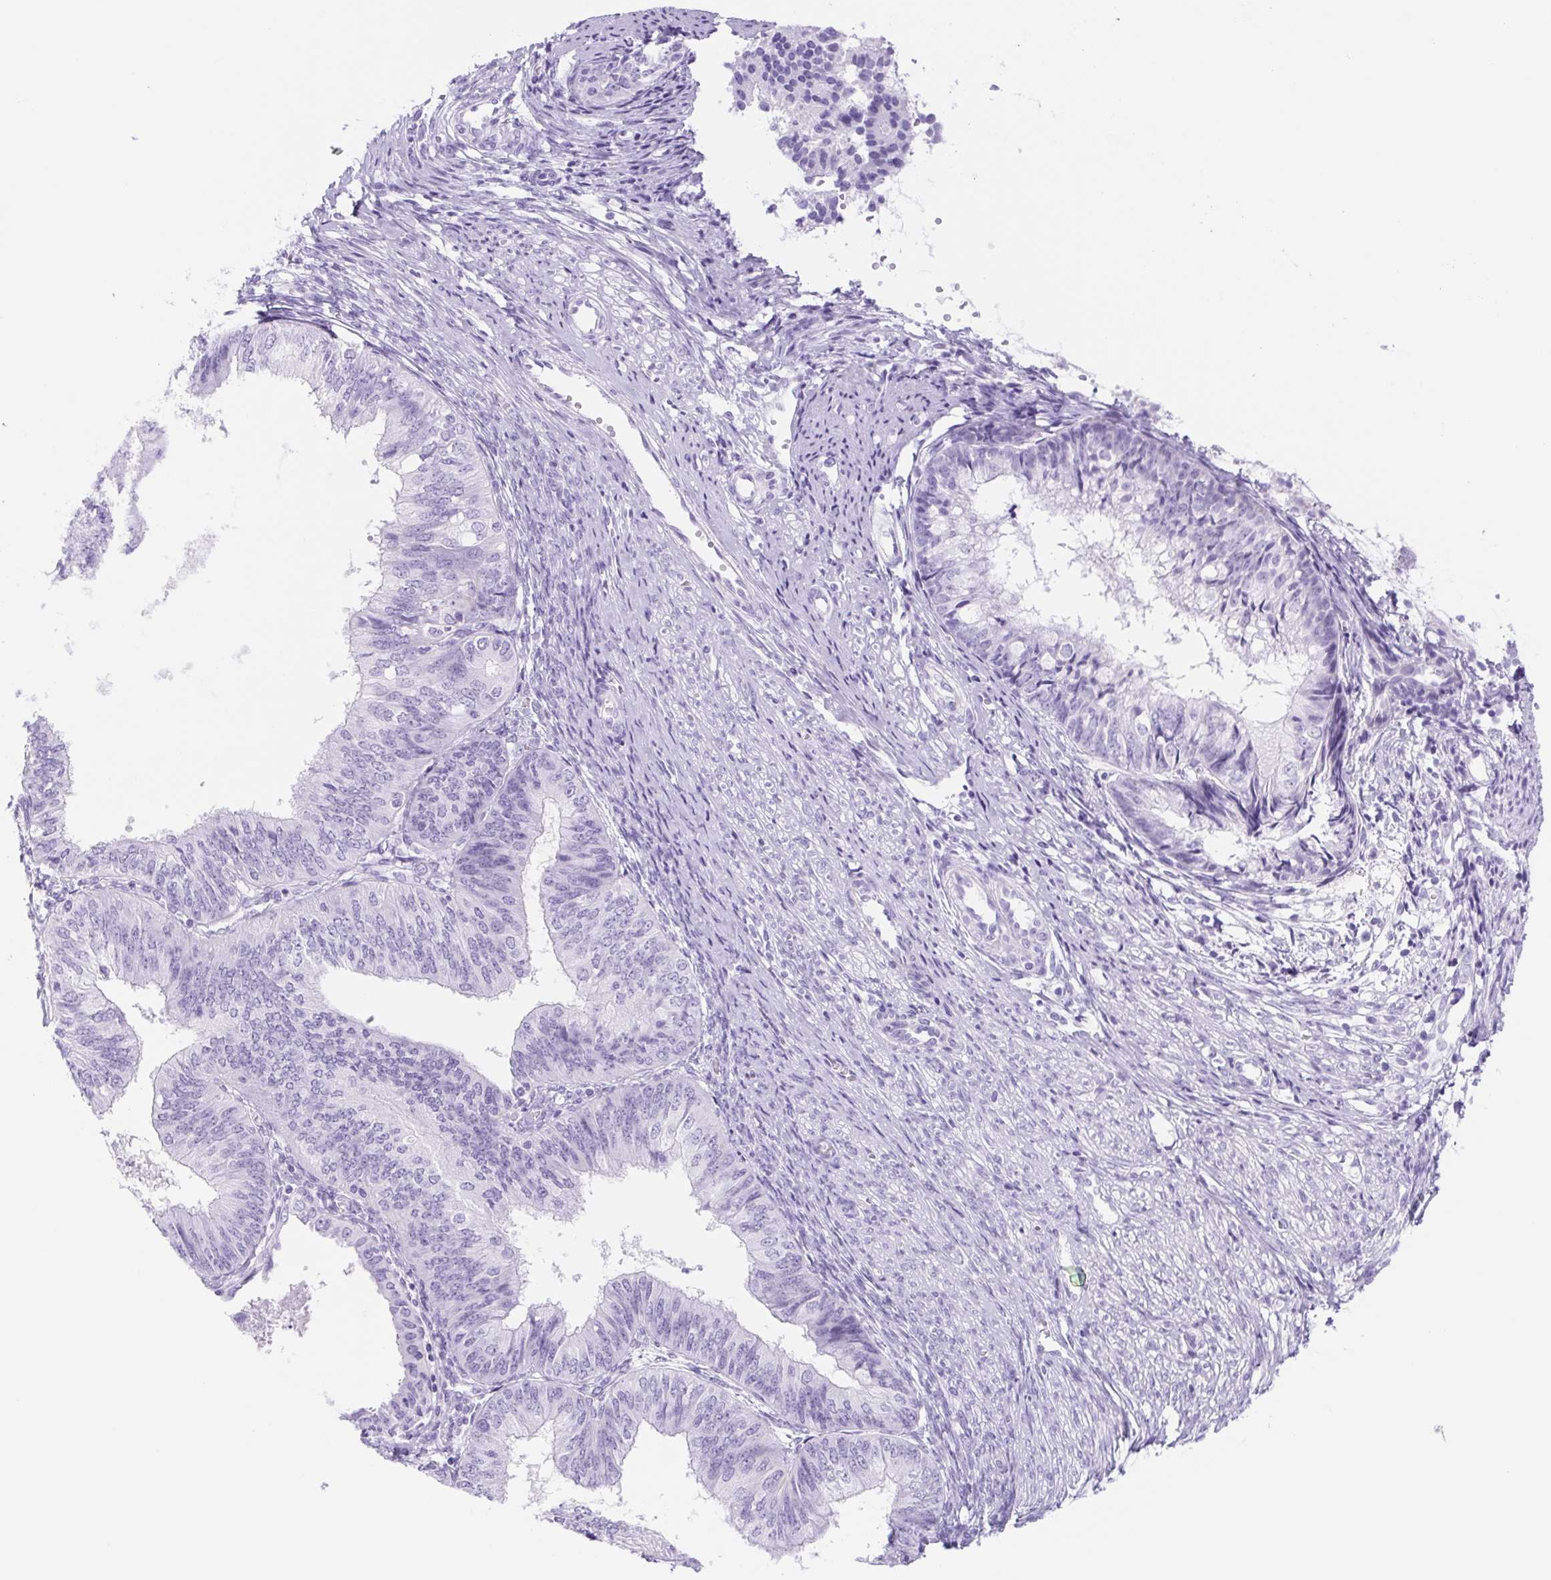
{"staining": {"intensity": "negative", "quantity": "none", "location": "none"}, "tissue": "endometrial cancer", "cell_type": "Tumor cells", "image_type": "cancer", "snomed": [{"axis": "morphology", "description": "Adenocarcinoma, NOS"}, {"axis": "topography", "description": "Endometrium"}], "caption": "High power microscopy photomicrograph of an immunohistochemistry image of endometrial cancer, revealing no significant expression in tumor cells.", "gene": "CYP21A2", "patient": {"sex": "female", "age": 58}}